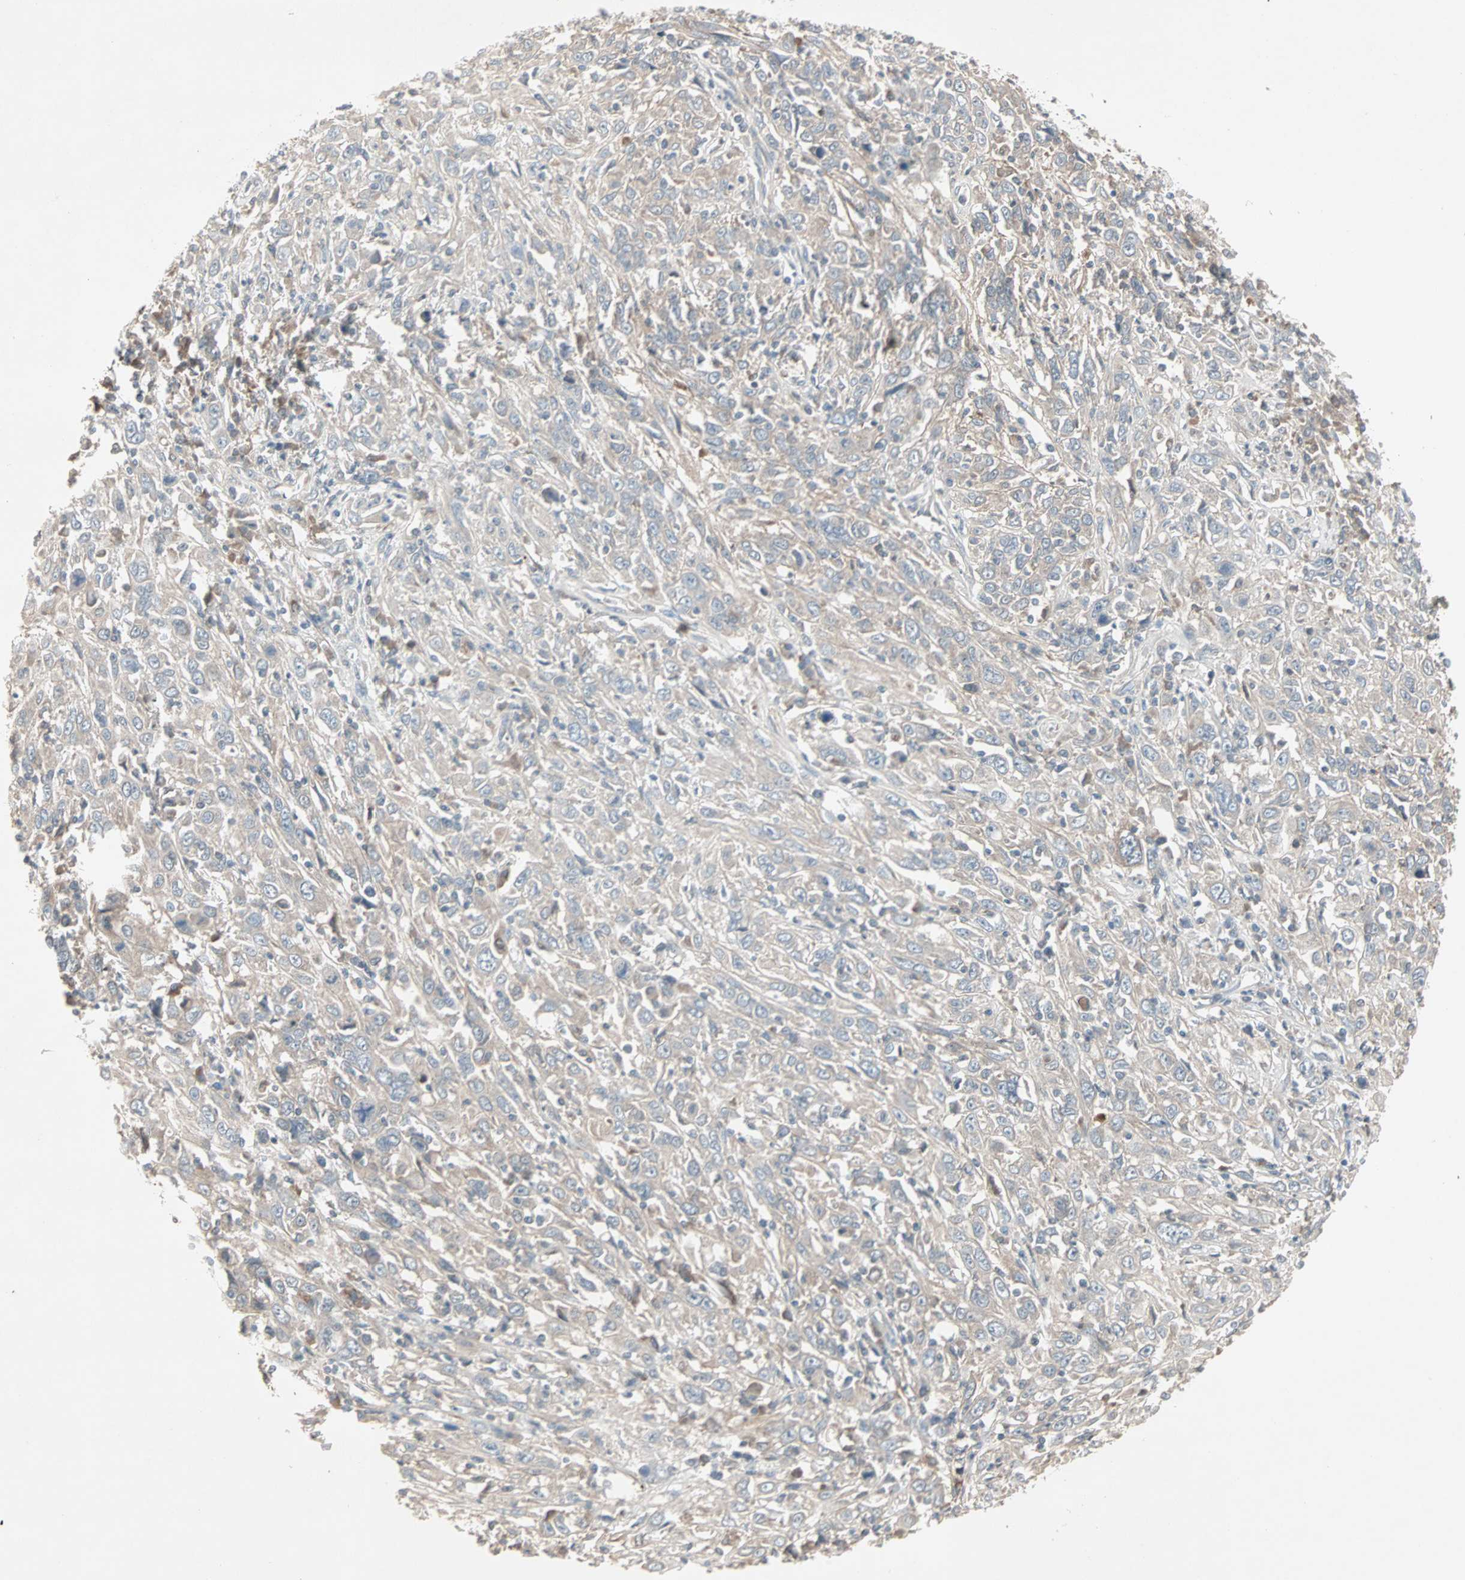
{"staining": {"intensity": "weak", "quantity": "<25%", "location": "cytoplasmic/membranous"}, "tissue": "cervical cancer", "cell_type": "Tumor cells", "image_type": "cancer", "snomed": [{"axis": "morphology", "description": "Squamous cell carcinoma, NOS"}, {"axis": "topography", "description": "Cervix"}], "caption": "Human cervical squamous cell carcinoma stained for a protein using IHC reveals no positivity in tumor cells.", "gene": "JMJD7-PLA2G4B", "patient": {"sex": "female", "age": 46}}